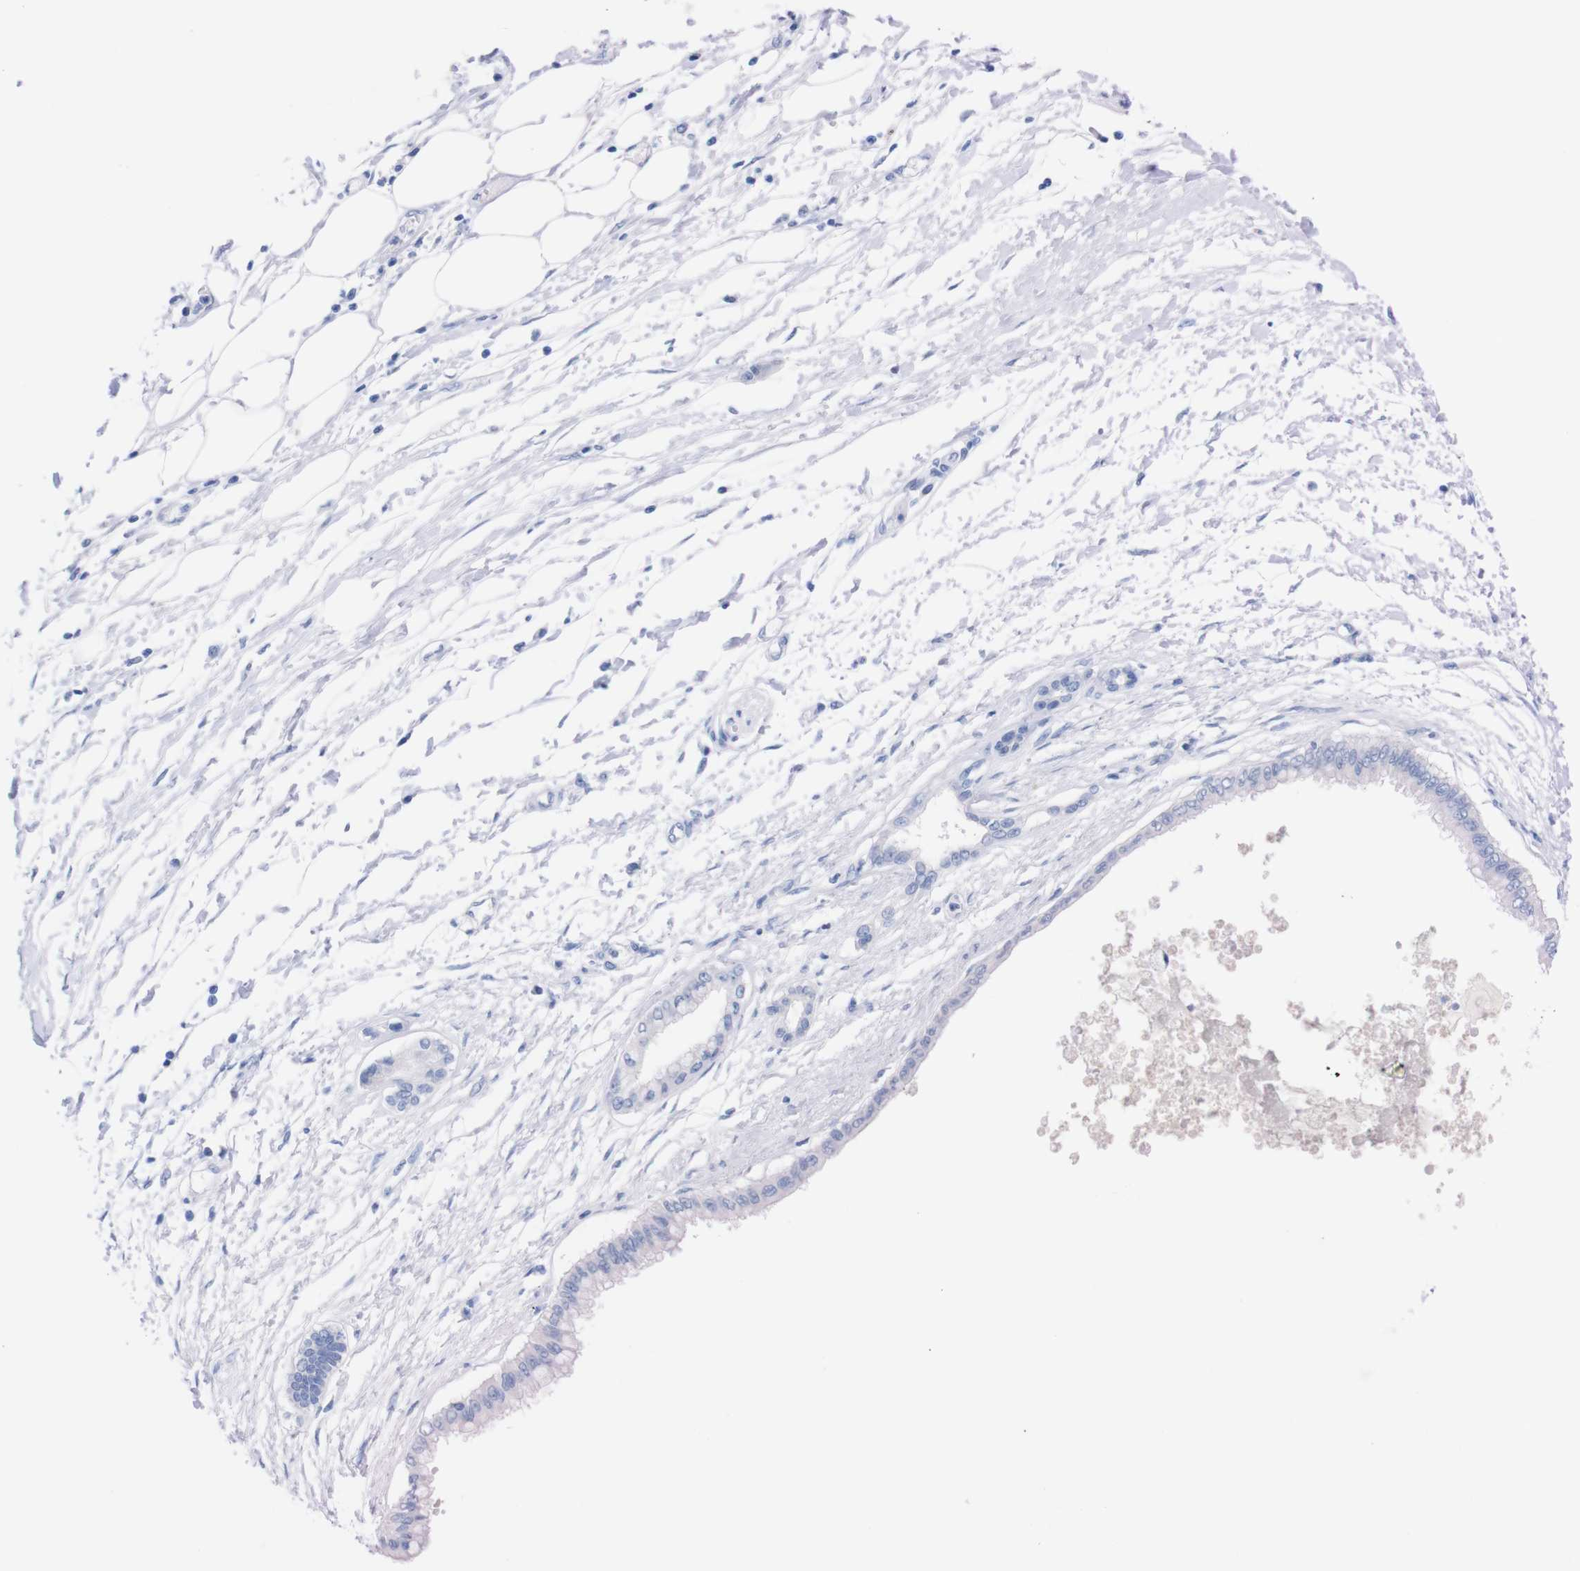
{"staining": {"intensity": "negative", "quantity": "none", "location": "none"}, "tissue": "pancreatic cancer", "cell_type": "Tumor cells", "image_type": "cancer", "snomed": [{"axis": "morphology", "description": "Adenocarcinoma, NOS"}, {"axis": "topography", "description": "Pancreas"}], "caption": "The immunohistochemistry (IHC) histopathology image has no significant expression in tumor cells of pancreatic cancer tissue.", "gene": "P2RY12", "patient": {"sex": "male", "age": 56}}